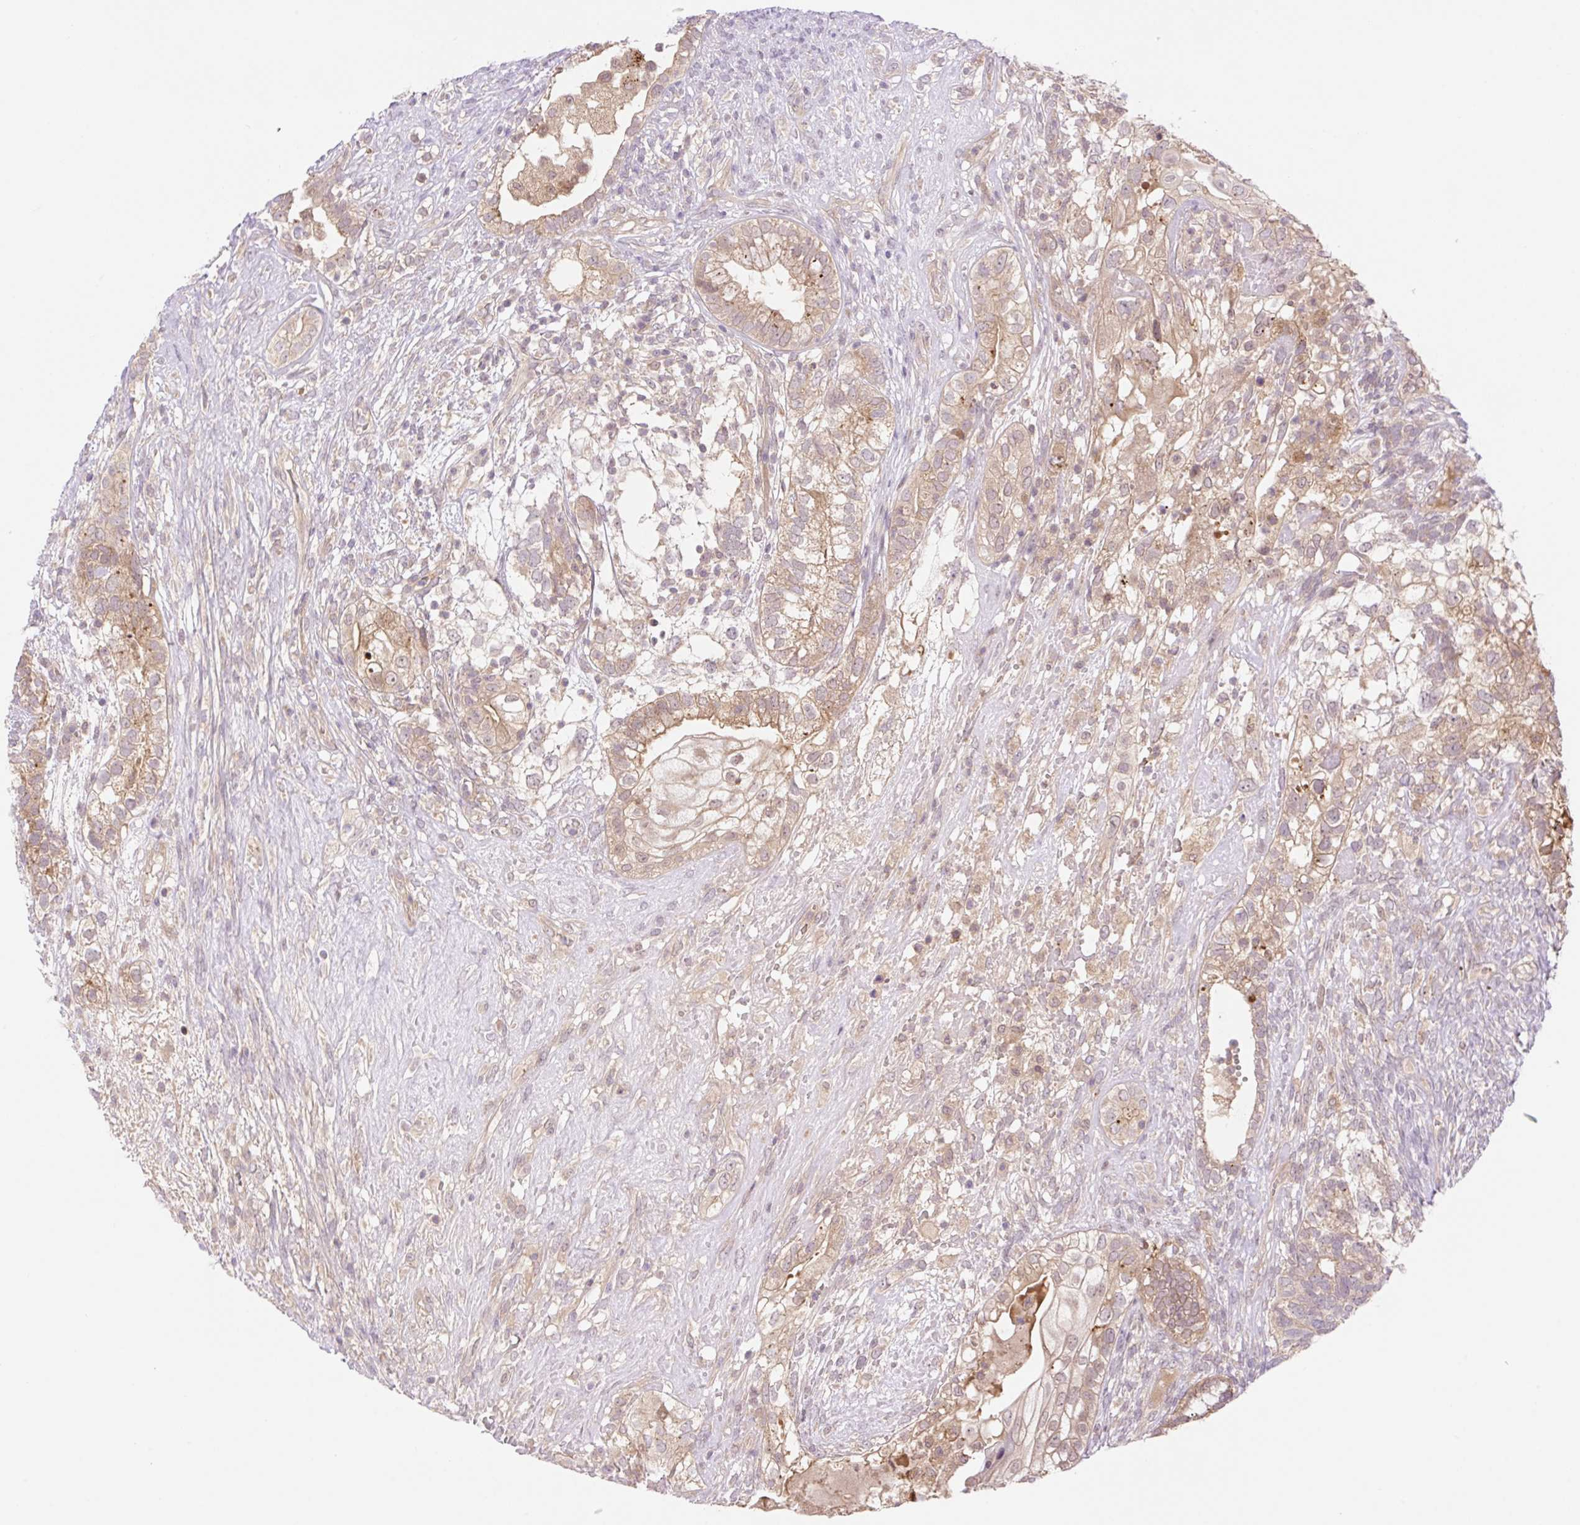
{"staining": {"intensity": "weak", "quantity": ">75%", "location": "cytoplasmic/membranous,nuclear"}, "tissue": "testis cancer", "cell_type": "Tumor cells", "image_type": "cancer", "snomed": [{"axis": "morphology", "description": "Seminoma, NOS"}, {"axis": "morphology", "description": "Carcinoma, Embryonal, NOS"}, {"axis": "topography", "description": "Testis"}], "caption": "Brown immunohistochemical staining in seminoma (testis) displays weak cytoplasmic/membranous and nuclear positivity in approximately >75% of tumor cells.", "gene": "VPS25", "patient": {"sex": "male", "age": 41}}